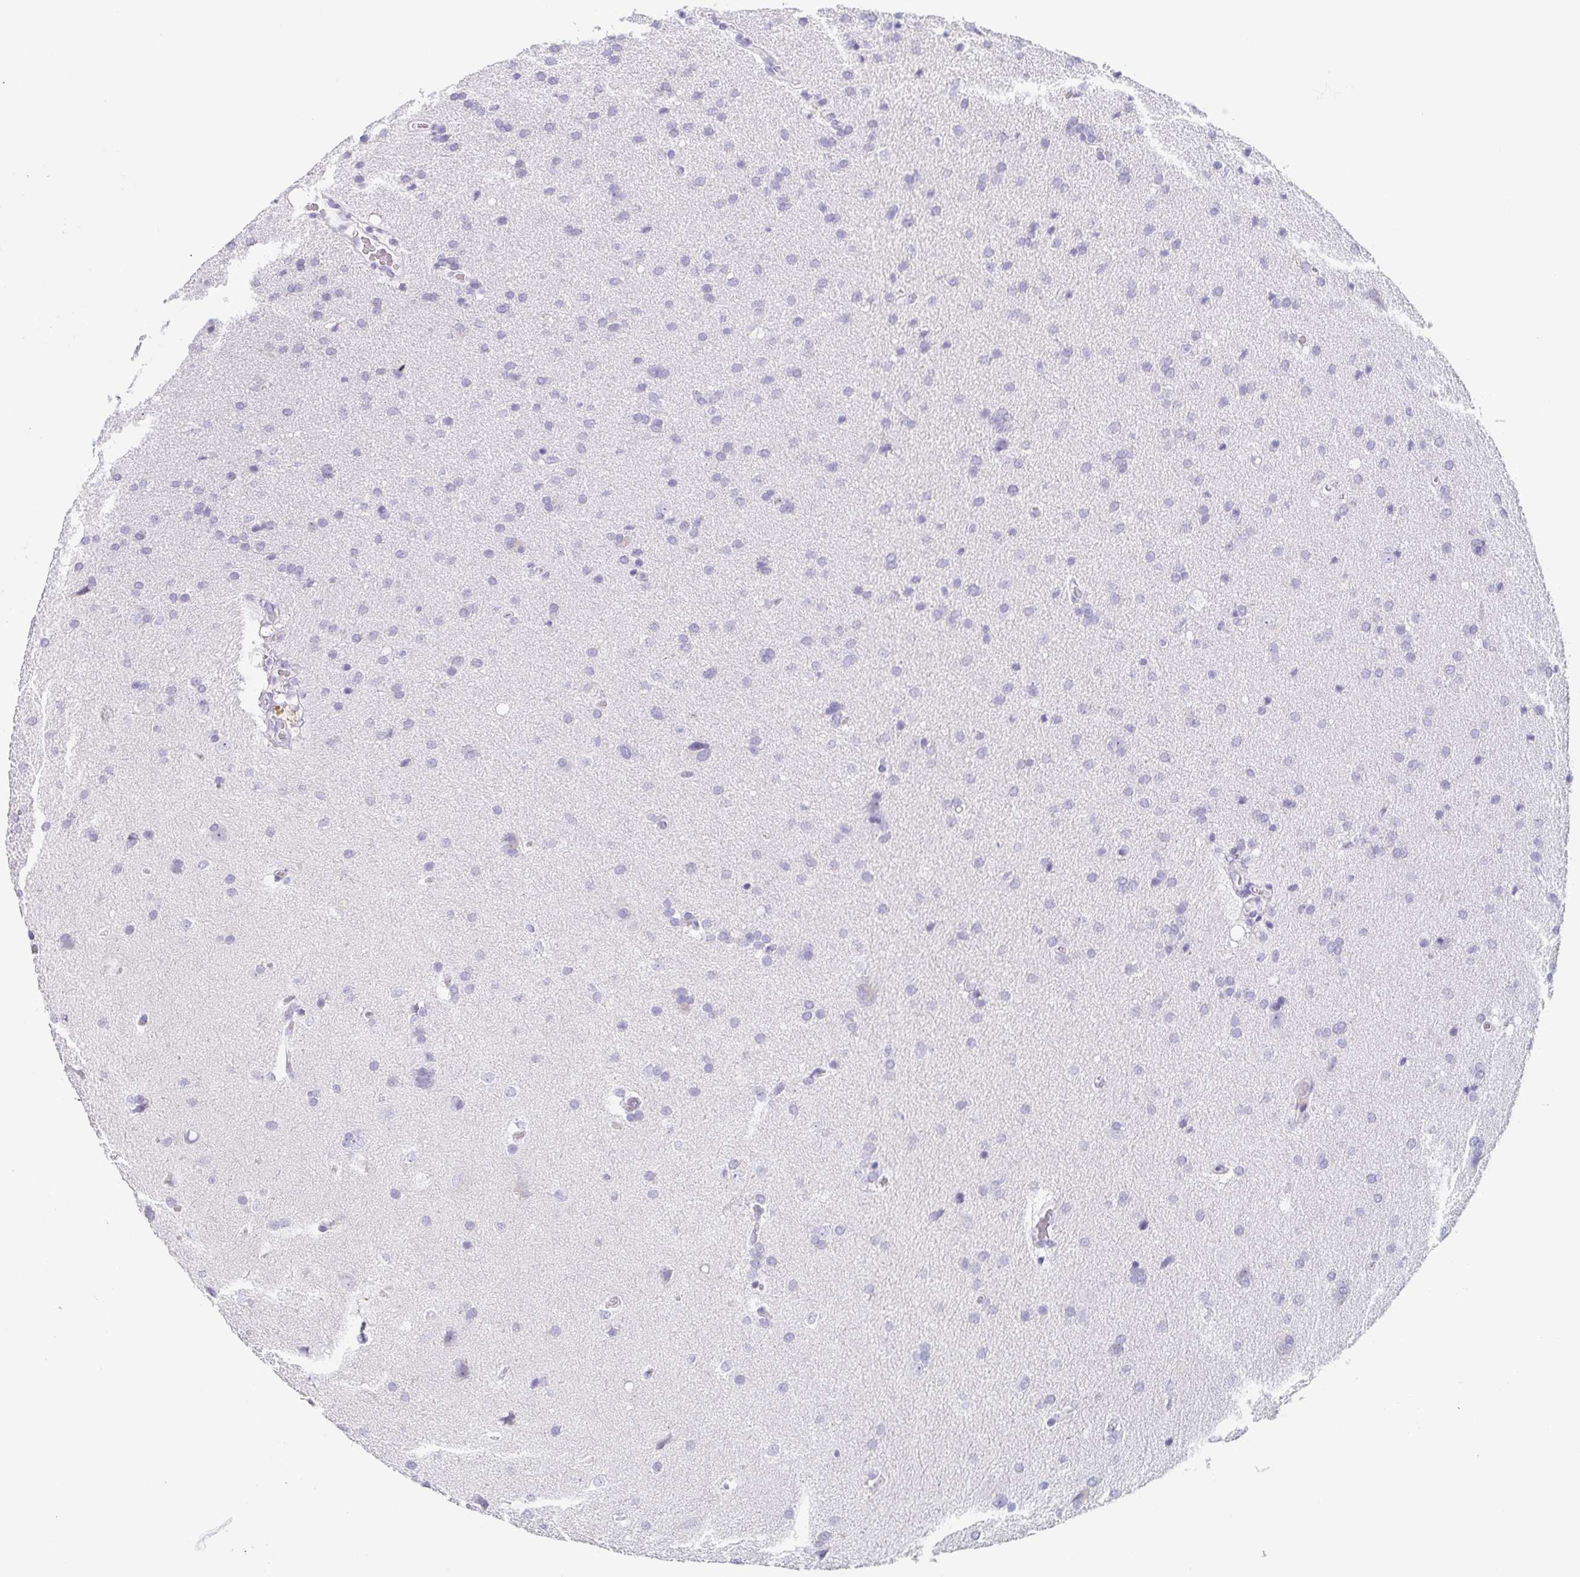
{"staining": {"intensity": "negative", "quantity": "none", "location": "none"}, "tissue": "glioma", "cell_type": "Tumor cells", "image_type": "cancer", "snomed": [{"axis": "morphology", "description": "Glioma, malignant, Low grade"}, {"axis": "topography", "description": "Brain"}], "caption": "The histopathology image displays no staining of tumor cells in glioma. The staining was performed using DAB (3,3'-diaminobenzidine) to visualize the protein expression in brown, while the nuclei were stained in blue with hematoxylin (Magnification: 20x).", "gene": "PRR27", "patient": {"sex": "female", "age": 54}}